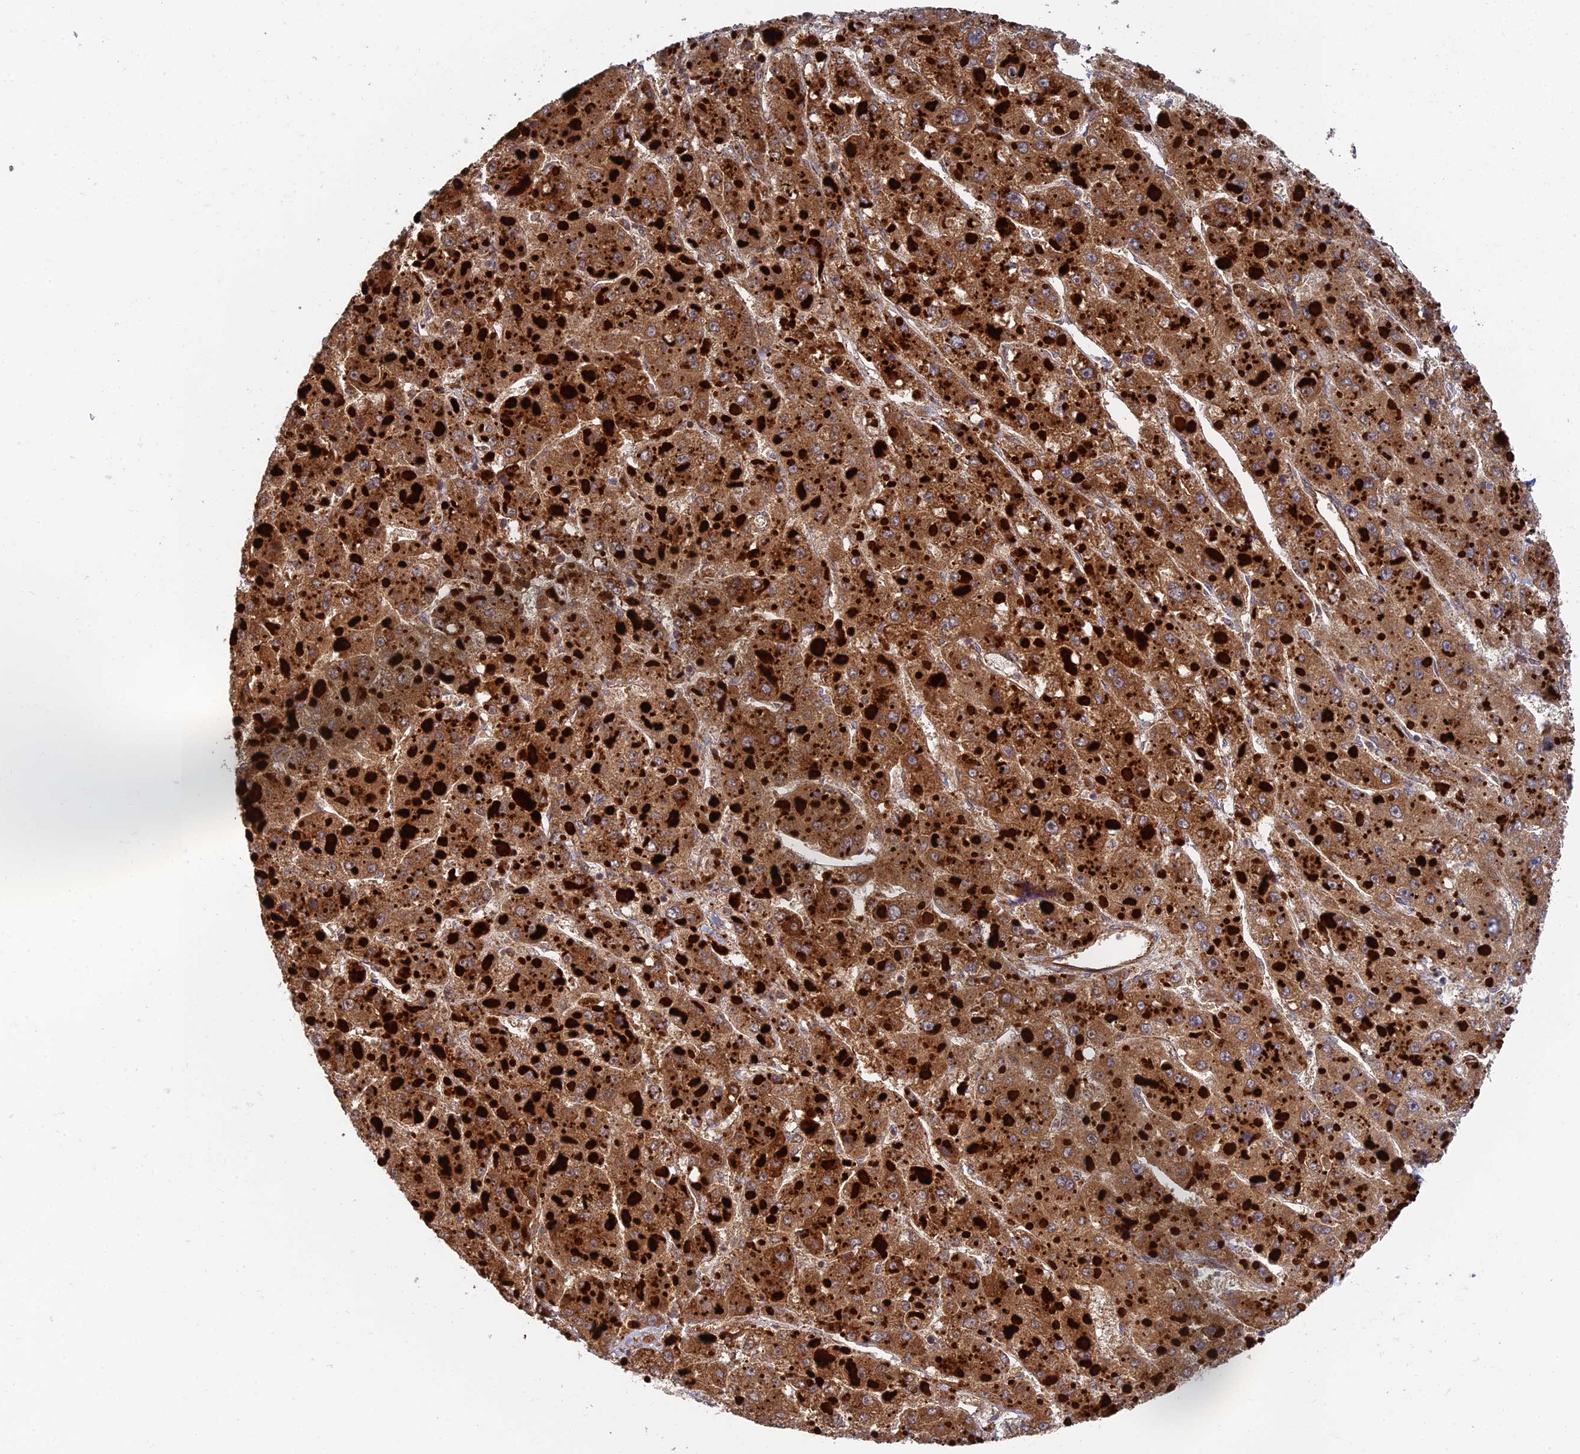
{"staining": {"intensity": "strong", "quantity": ">75%", "location": "cytoplasmic/membranous"}, "tissue": "liver cancer", "cell_type": "Tumor cells", "image_type": "cancer", "snomed": [{"axis": "morphology", "description": "Carcinoma, Hepatocellular, NOS"}, {"axis": "topography", "description": "Liver"}], "caption": "Liver cancer (hepatocellular carcinoma) was stained to show a protein in brown. There is high levels of strong cytoplasmic/membranous expression in approximately >75% of tumor cells.", "gene": "PPP2R3C", "patient": {"sex": "female", "age": 73}}